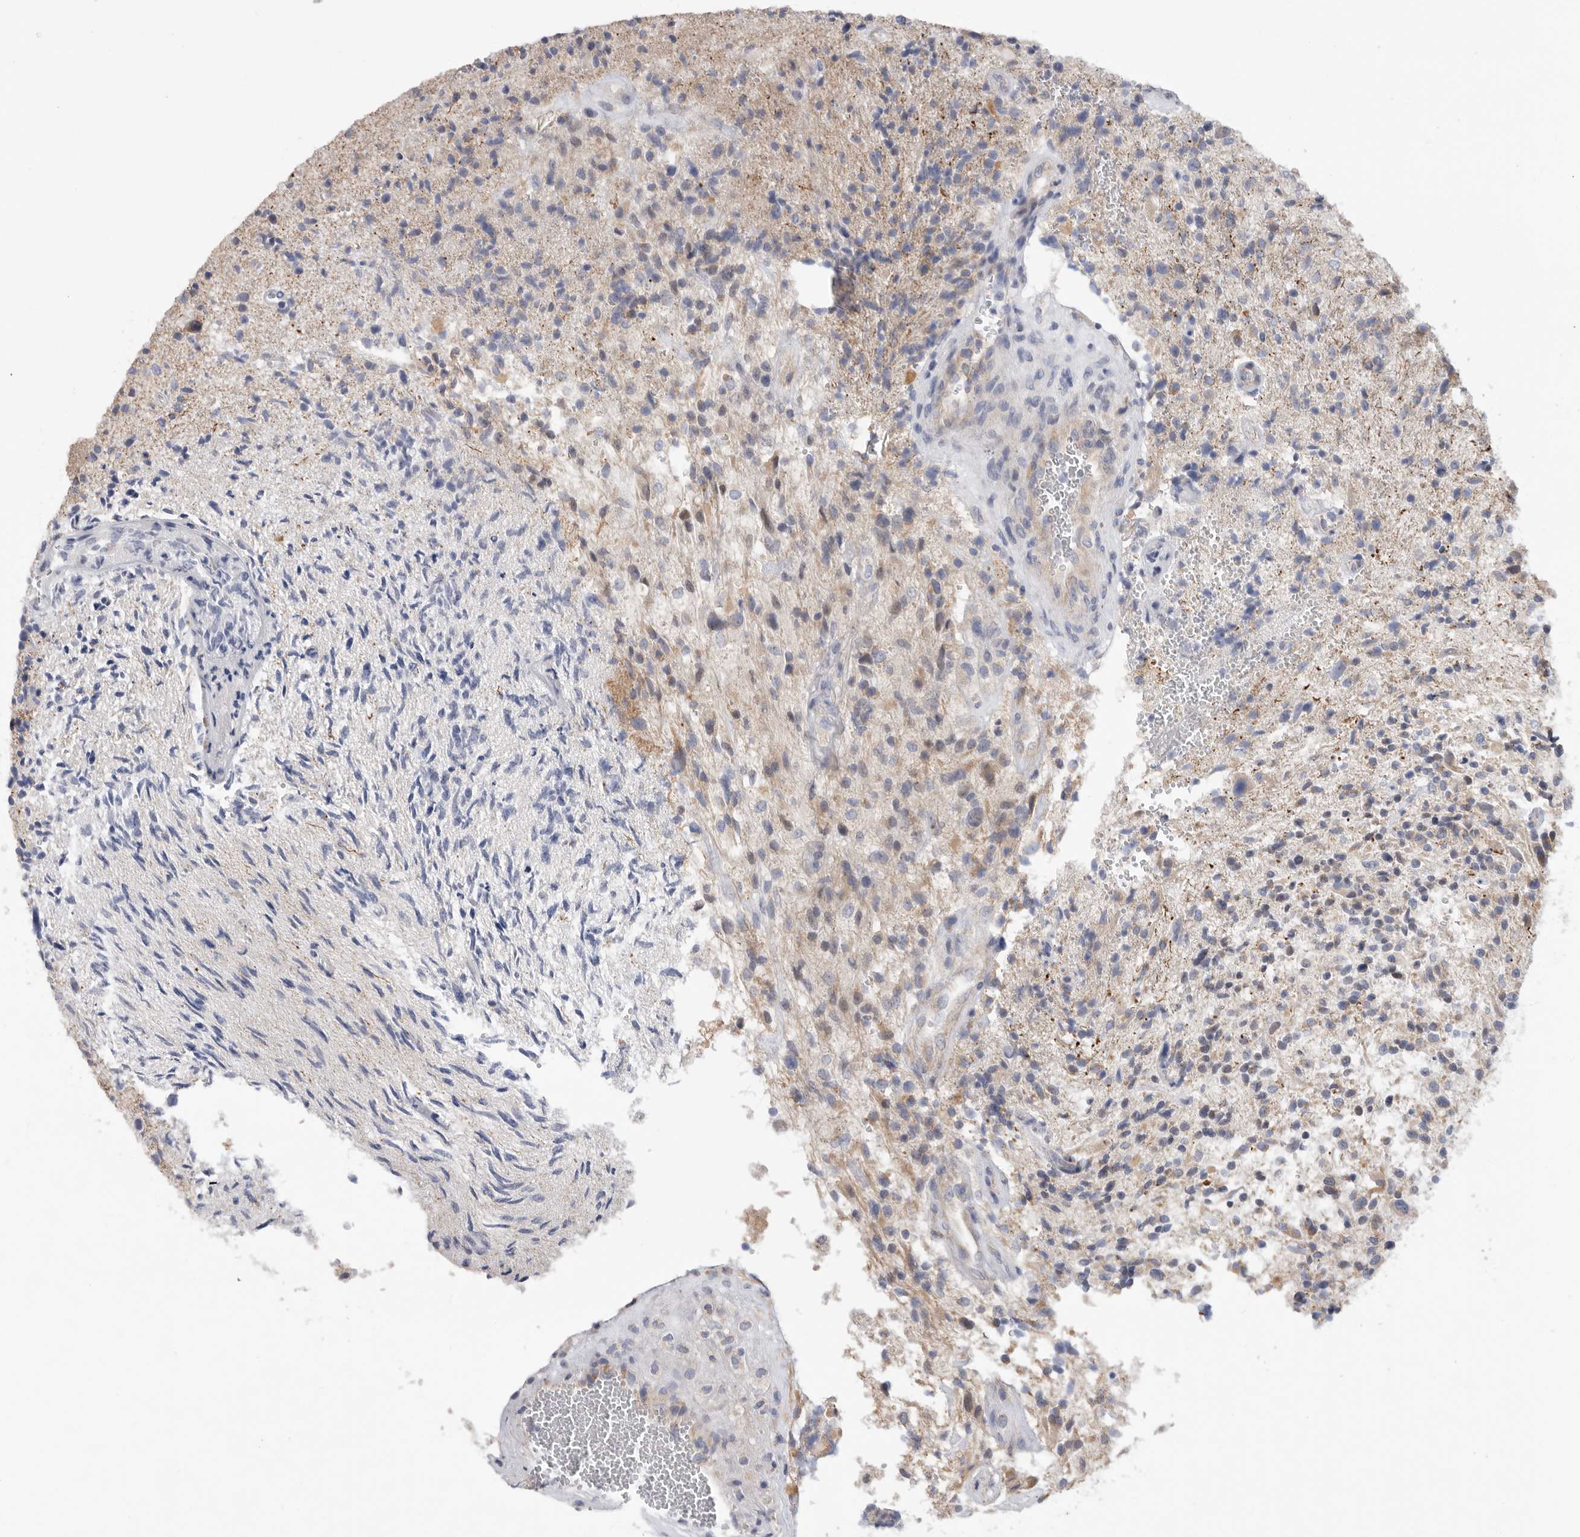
{"staining": {"intensity": "weak", "quantity": "<25%", "location": "cytoplasmic/membranous"}, "tissue": "glioma", "cell_type": "Tumor cells", "image_type": "cancer", "snomed": [{"axis": "morphology", "description": "Glioma, malignant, High grade"}, {"axis": "topography", "description": "Brain"}], "caption": "A photomicrograph of malignant glioma (high-grade) stained for a protein shows no brown staining in tumor cells. (Brightfield microscopy of DAB IHC at high magnification).", "gene": "MTFR1L", "patient": {"sex": "male", "age": 72}}